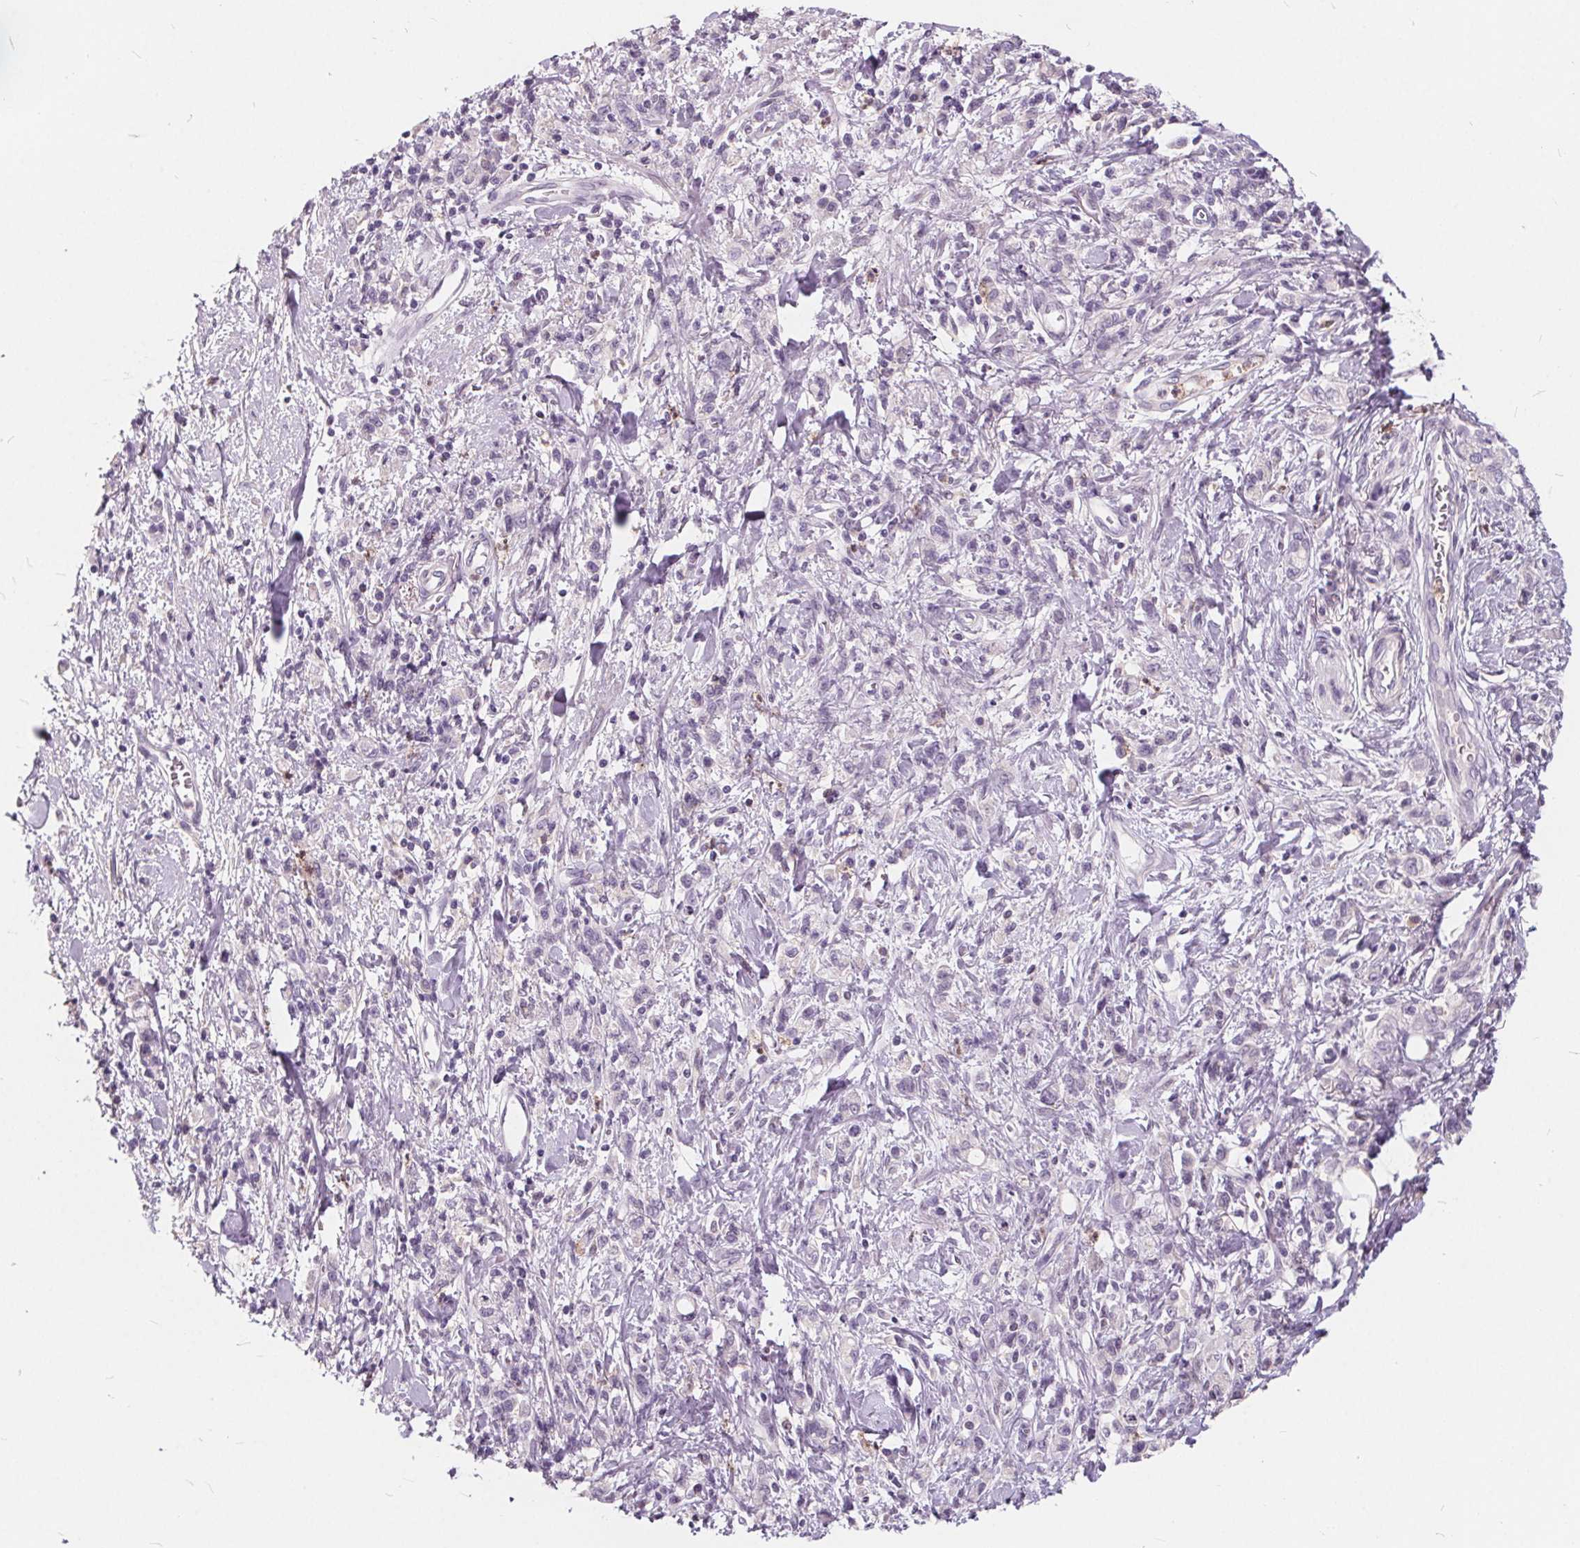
{"staining": {"intensity": "negative", "quantity": "none", "location": "none"}, "tissue": "stomach cancer", "cell_type": "Tumor cells", "image_type": "cancer", "snomed": [{"axis": "morphology", "description": "Adenocarcinoma, NOS"}, {"axis": "topography", "description": "Stomach"}], "caption": "Immunohistochemistry (IHC) of stomach cancer (adenocarcinoma) shows no expression in tumor cells.", "gene": "HAAO", "patient": {"sex": "male", "age": 77}}